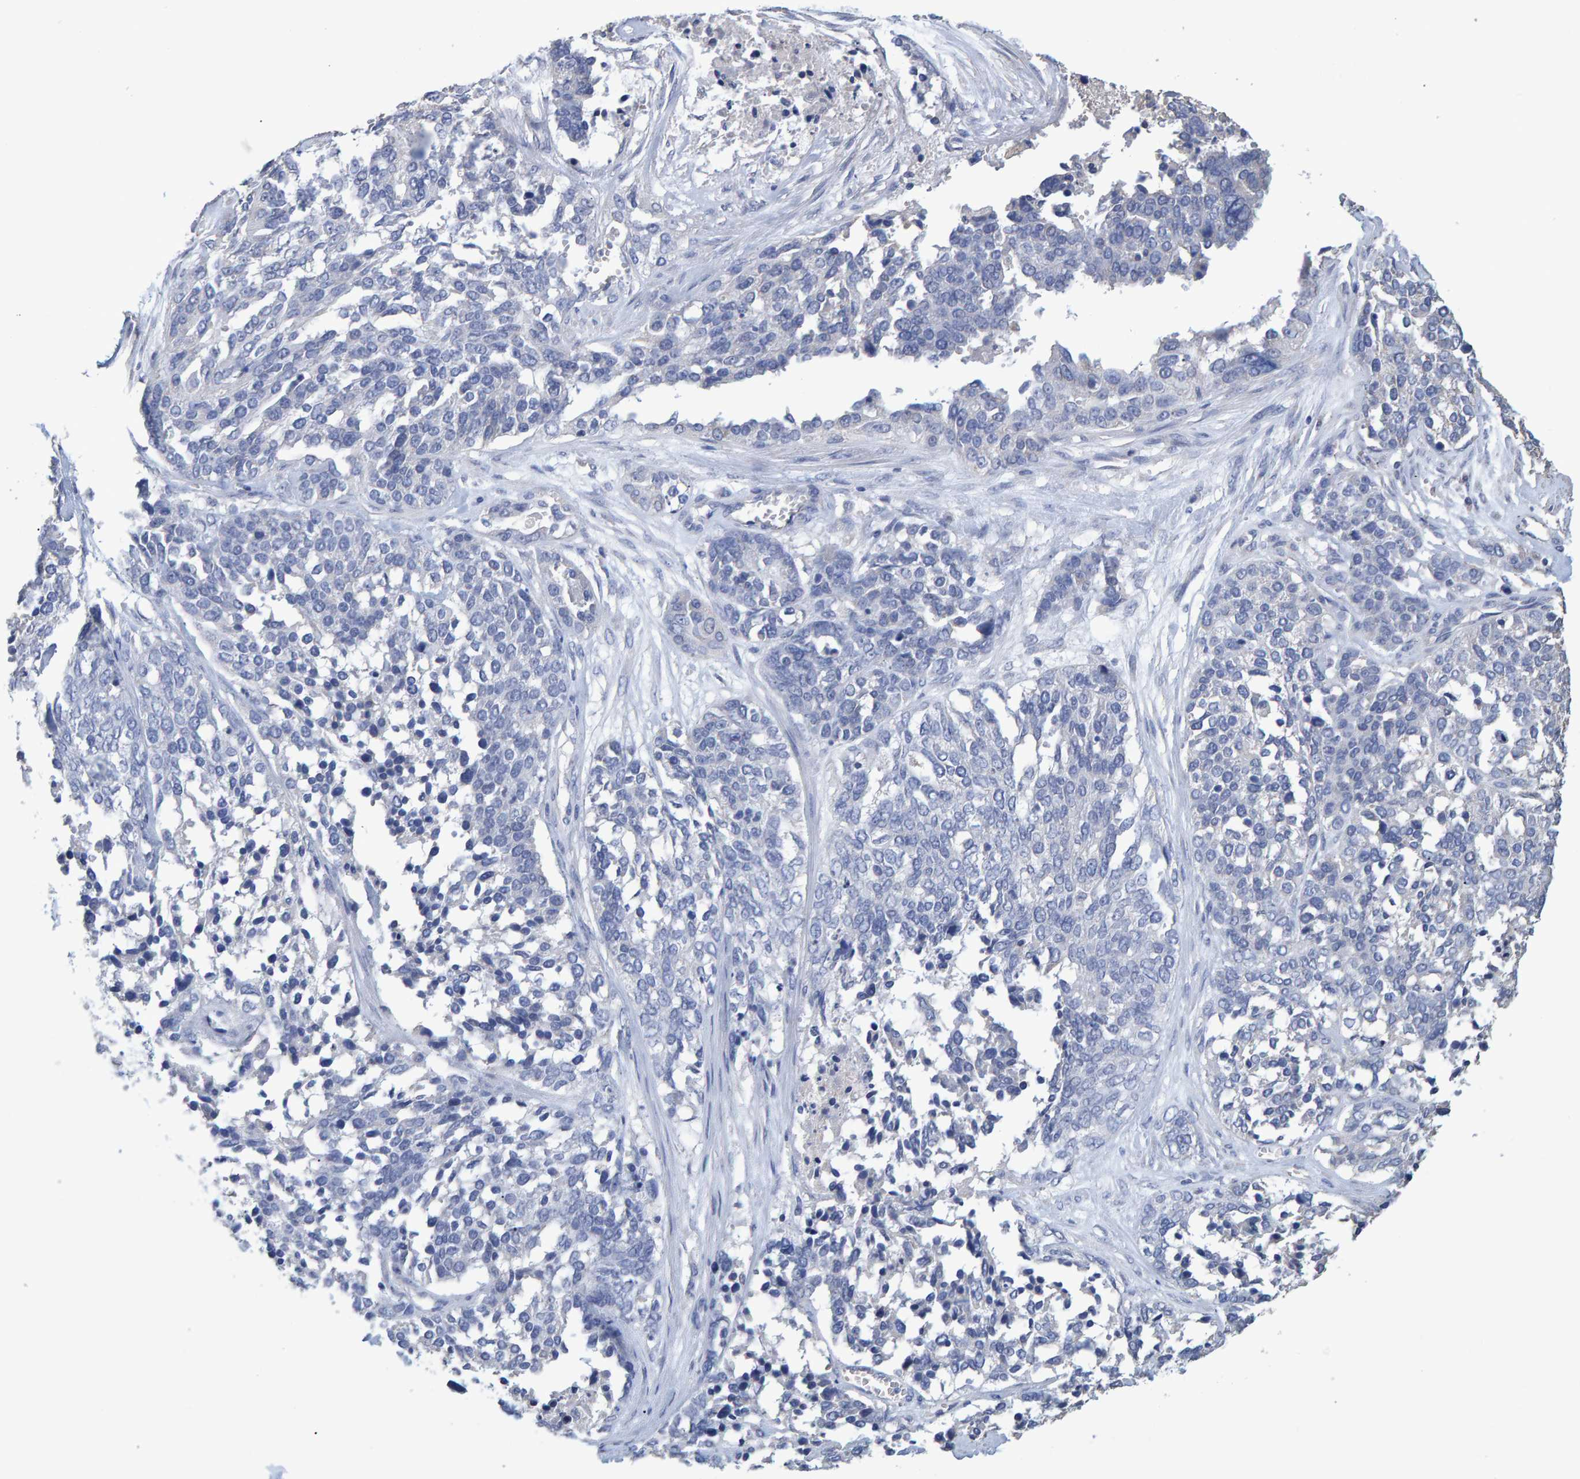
{"staining": {"intensity": "negative", "quantity": "none", "location": "none"}, "tissue": "ovarian cancer", "cell_type": "Tumor cells", "image_type": "cancer", "snomed": [{"axis": "morphology", "description": "Cystadenocarcinoma, serous, NOS"}, {"axis": "topography", "description": "Ovary"}], "caption": "High power microscopy image of an IHC histopathology image of ovarian cancer (serous cystadenocarcinoma), revealing no significant expression in tumor cells.", "gene": "HEMGN", "patient": {"sex": "female", "age": 44}}